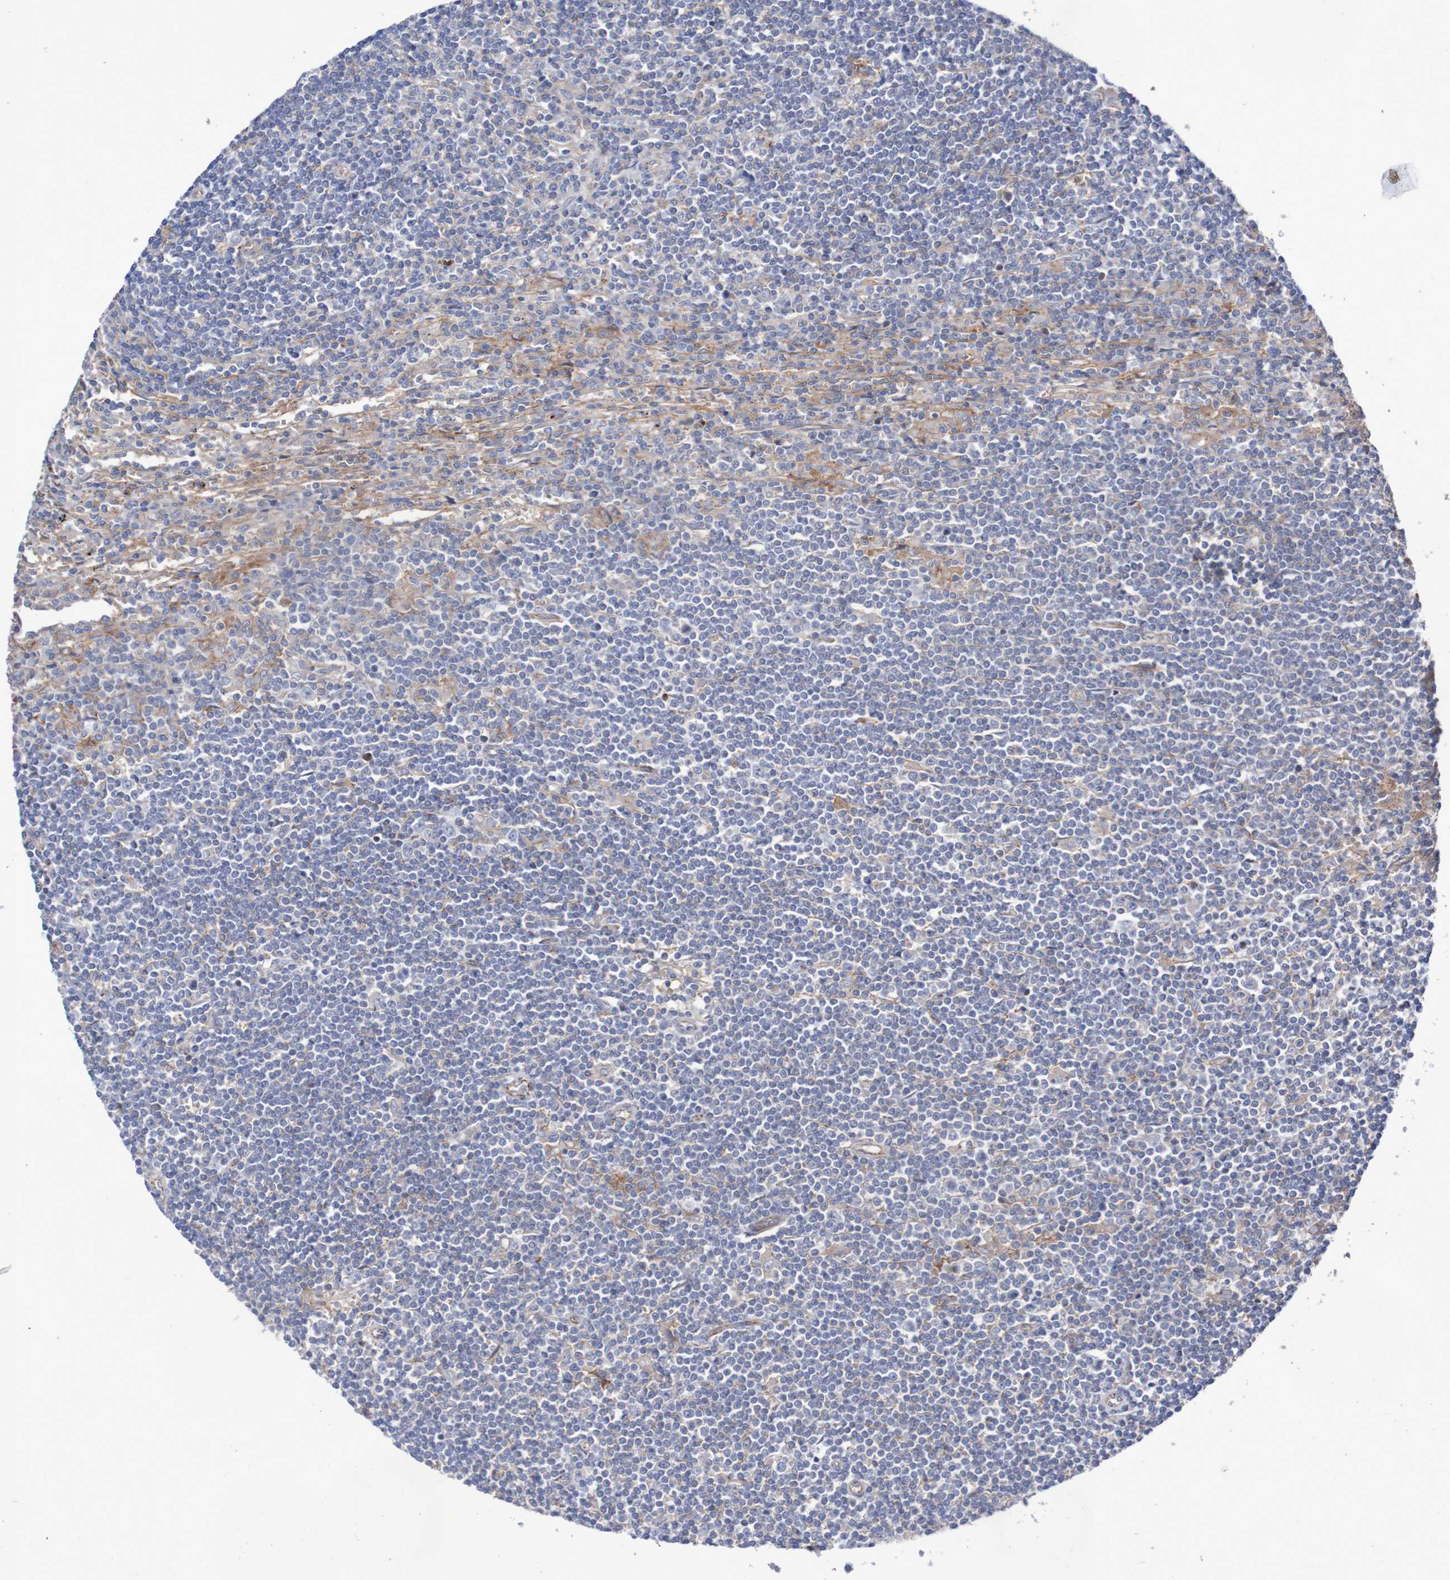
{"staining": {"intensity": "negative", "quantity": "none", "location": "none"}, "tissue": "lymphoma", "cell_type": "Tumor cells", "image_type": "cancer", "snomed": [{"axis": "morphology", "description": "Malignant lymphoma, non-Hodgkin's type, Low grade"}, {"axis": "topography", "description": "Spleen"}], "caption": "Micrograph shows no significant protein expression in tumor cells of low-grade malignant lymphoma, non-Hodgkin's type.", "gene": "NECTIN2", "patient": {"sex": "male", "age": 76}}